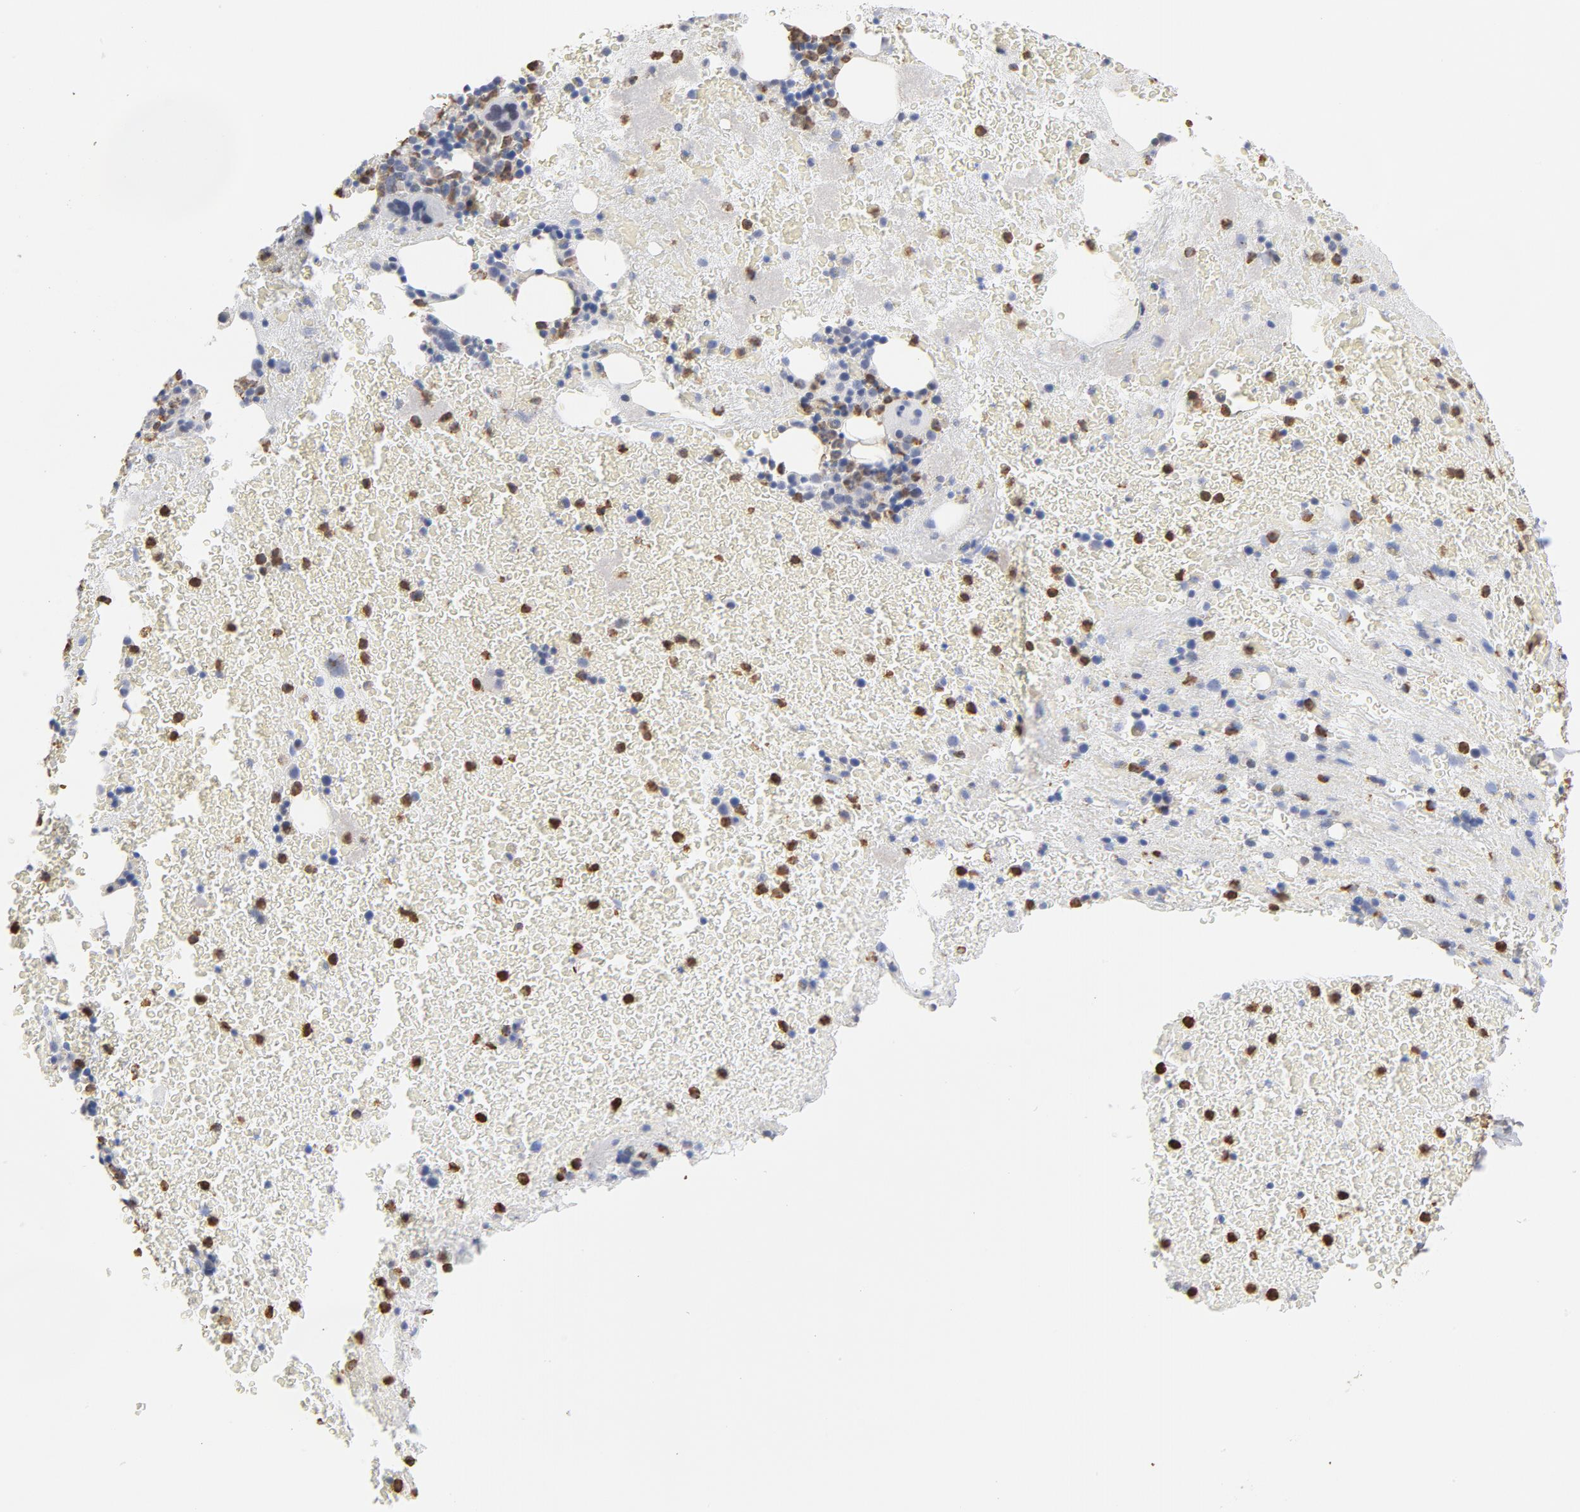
{"staining": {"intensity": "moderate", "quantity": "25%-75%", "location": "nuclear"}, "tissue": "bone marrow", "cell_type": "Hematopoietic cells", "image_type": "normal", "snomed": [{"axis": "morphology", "description": "Normal tissue, NOS"}, {"axis": "topography", "description": "Bone marrow"}], "caption": "Immunohistochemical staining of normal human bone marrow displays 25%-75% levels of moderate nuclear protein staining in approximately 25%-75% of hematopoietic cells. (brown staining indicates protein expression, while blue staining denotes nuclei).", "gene": "PNMA1", "patient": {"sex": "male", "age": 76}}